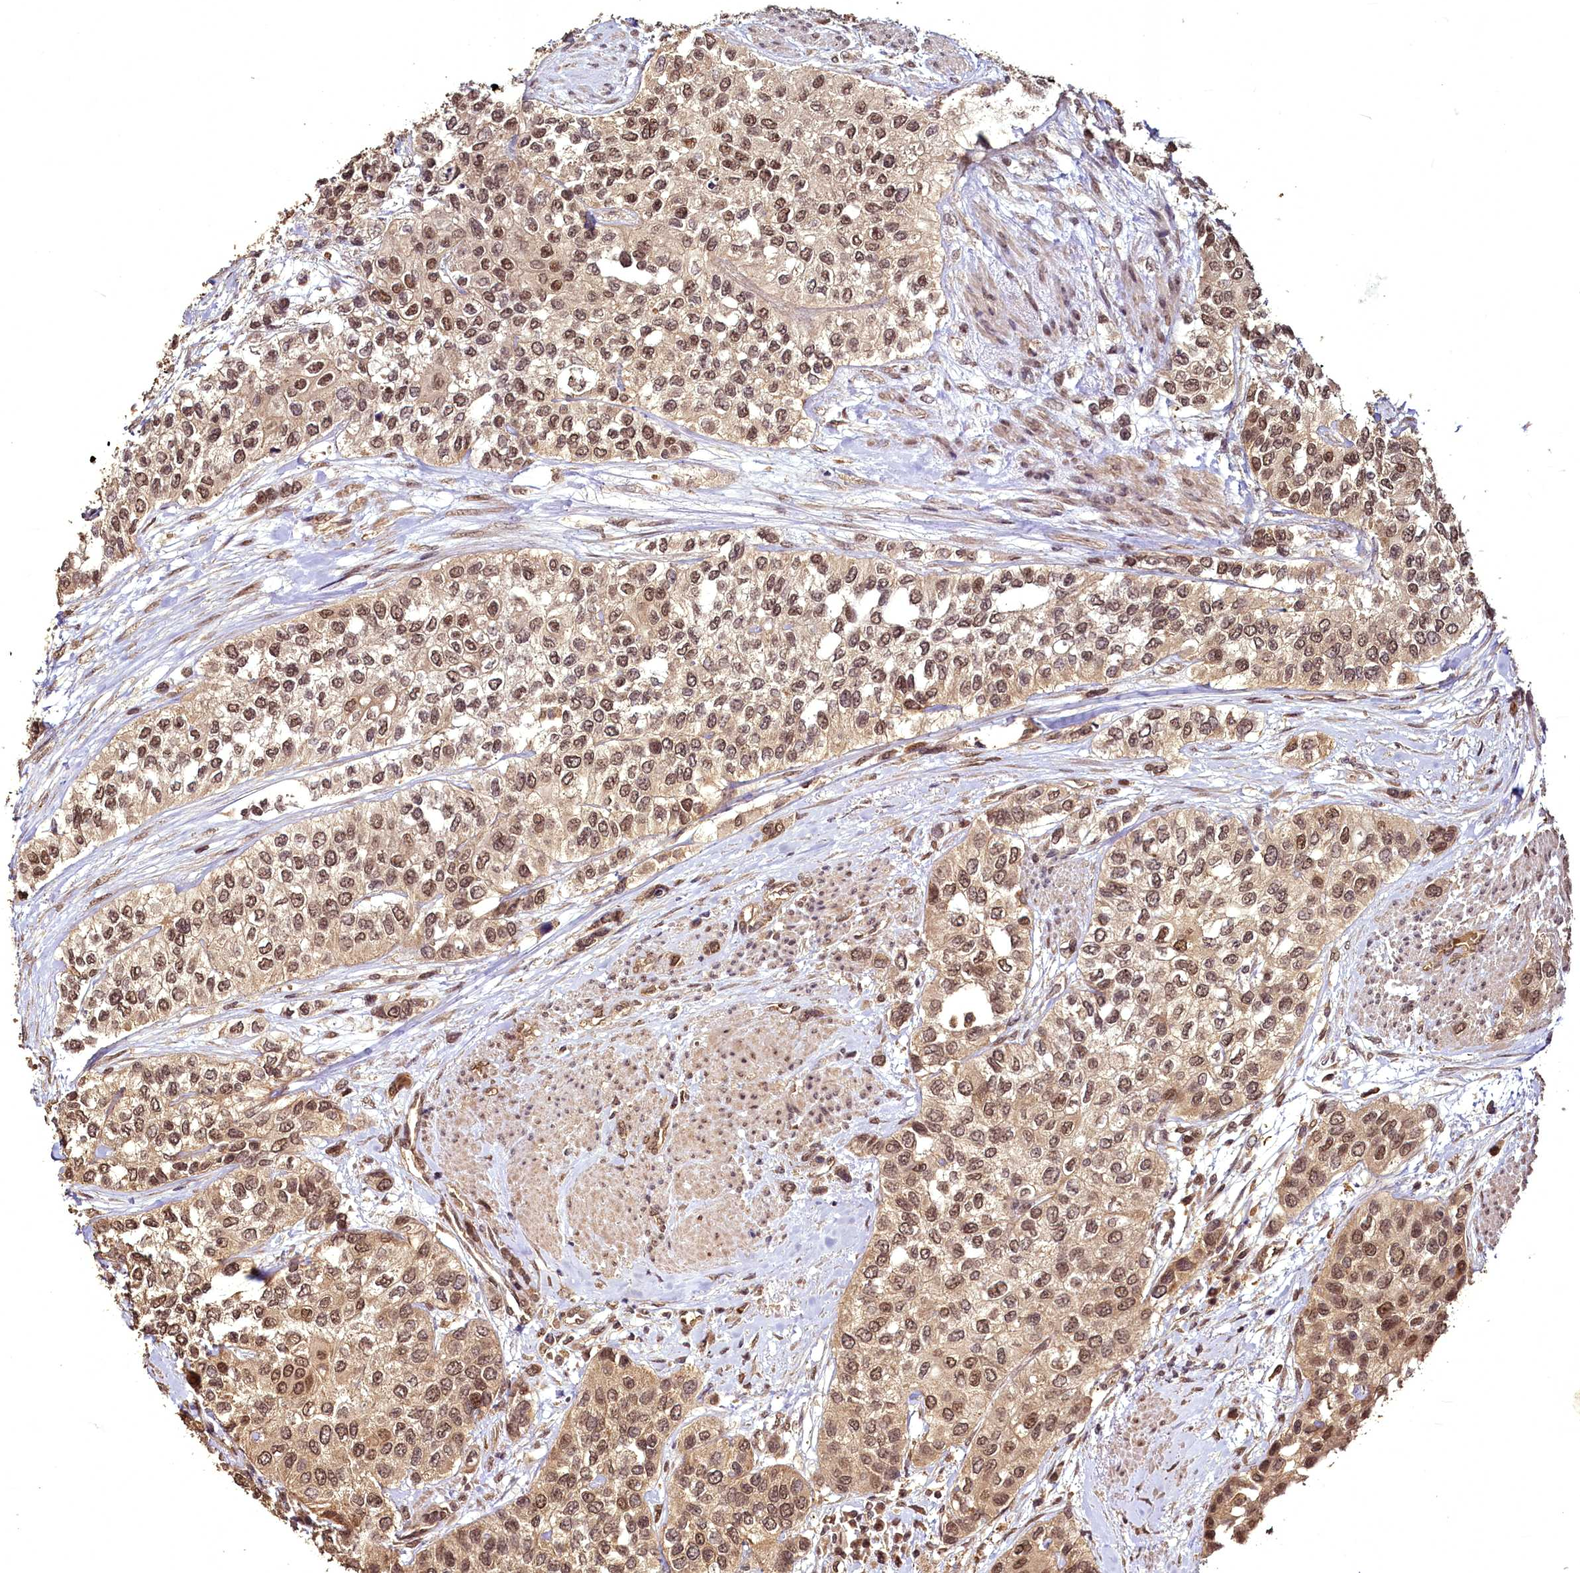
{"staining": {"intensity": "moderate", "quantity": ">75%", "location": "cytoplasmic/membranous,nuclear"}, "tissue": "urothelial cancer", "cell_type": "Tumor cells", "image_type": "cancer", "snomed": [{"axis": "morphology", "description": "Normal tissue, NOS"}, {"axis": "morphology", "description": "Urothelial carcinoma, High grade"}, {"axis": "topography", "description": "Vascular tissue"}, {"axis": "topography", "description": "Urinary bladder"}], "caption": "This is an image of immunohistochemistry staining of urothelial cancer, which shows moderate positivity in the cytoplasmic/membranous and nuclear of tumor cells.", "gene": "VPS51", "patient": {"sex": "female", "age": 56}}